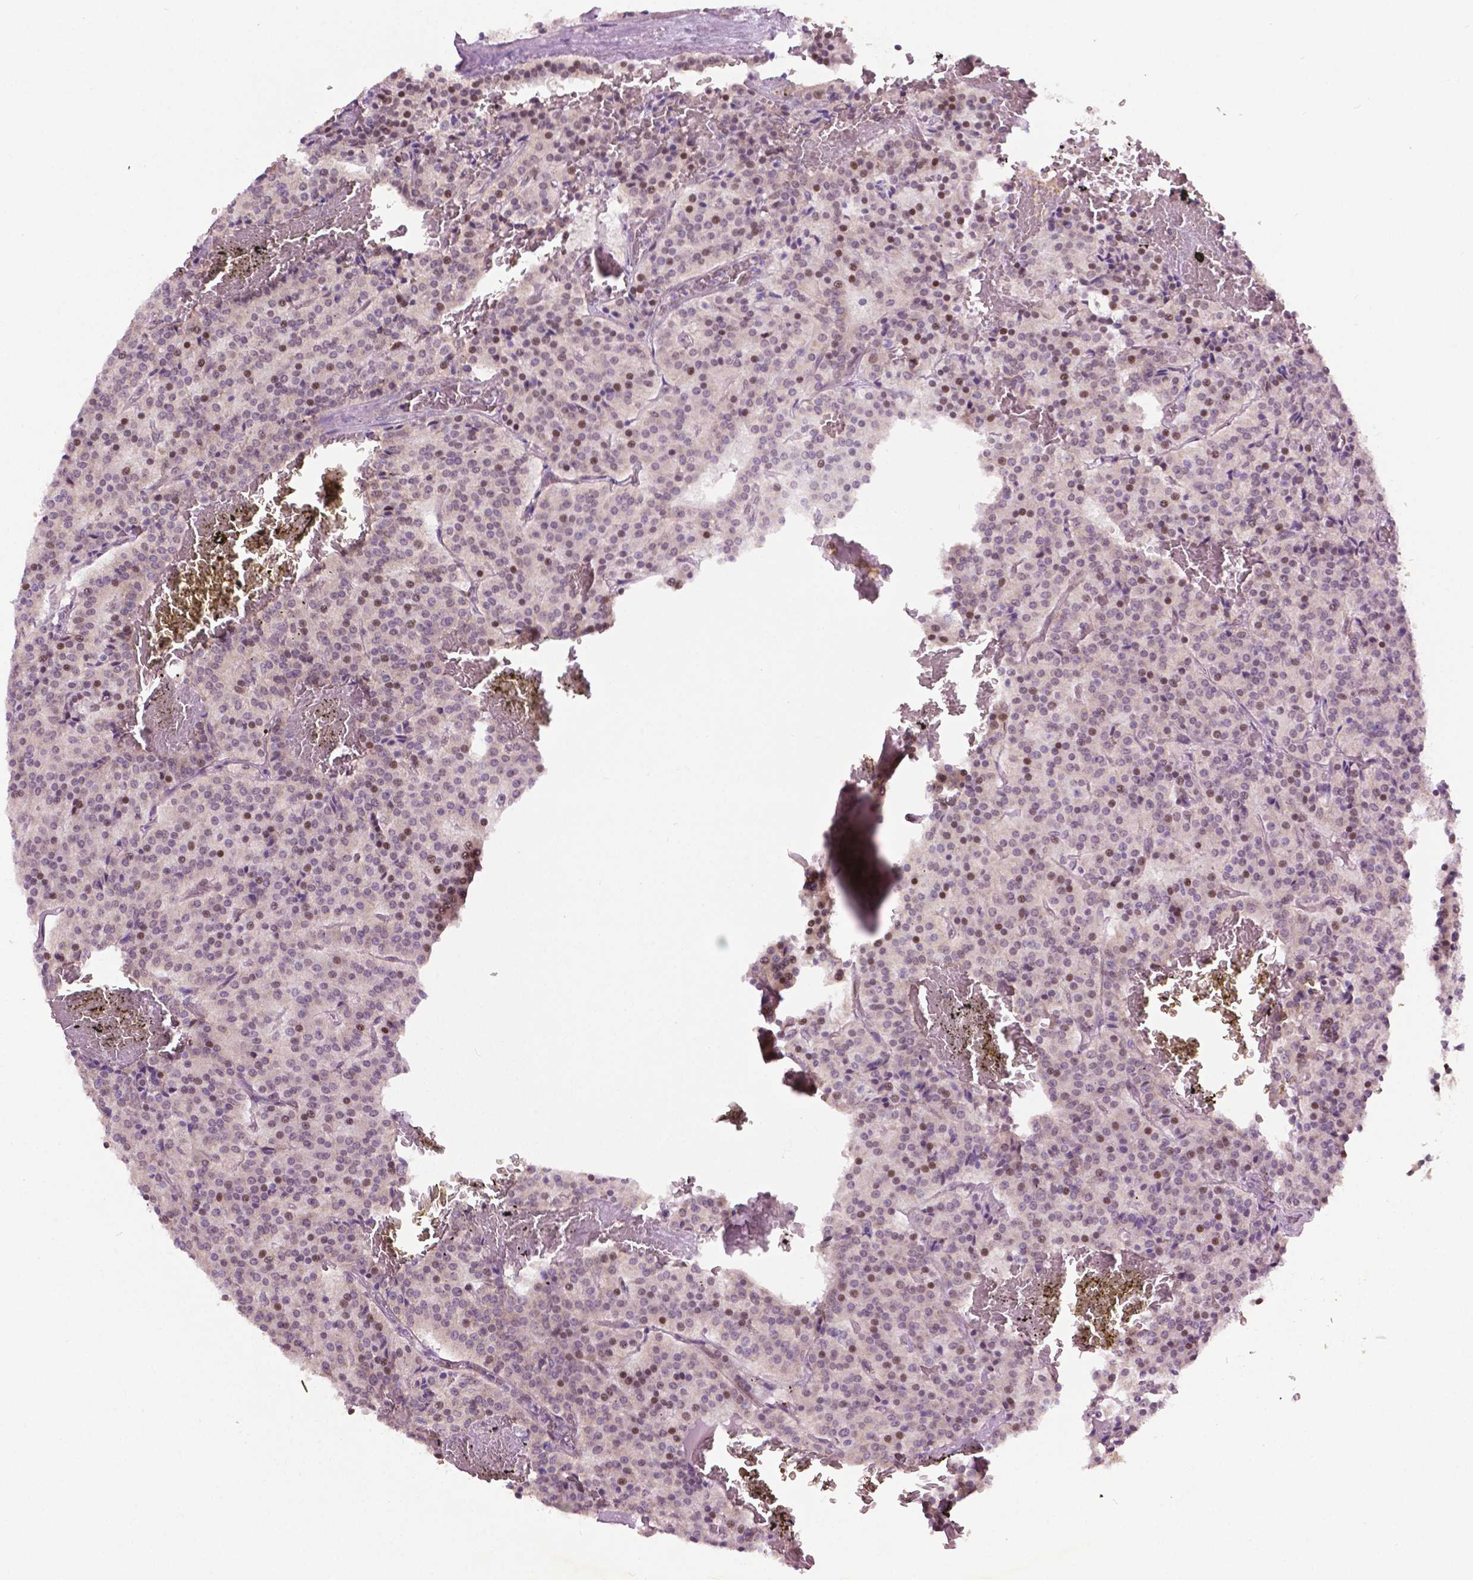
{"staining": {"intensity": "moderate", "quantity": "<25%", "location": "cytoplasmic/membranous,nuclear"}, "tissue": "carcinoid", "cell_type": "Tumor cells", "image_type": "cancer", "snomed": [{"axis": "morphology", "description": "Carcinoid, malignant, NOS"}, {"axis": "topography", "description": "Lung"}], "caption": "A brown stain labels moderate cytoplasmic/membranous and nuclear staining of a protein in human carcinoid tumor cells.", "gene": "ZNF41", "patient": {"sex": "male", "age": 70}}